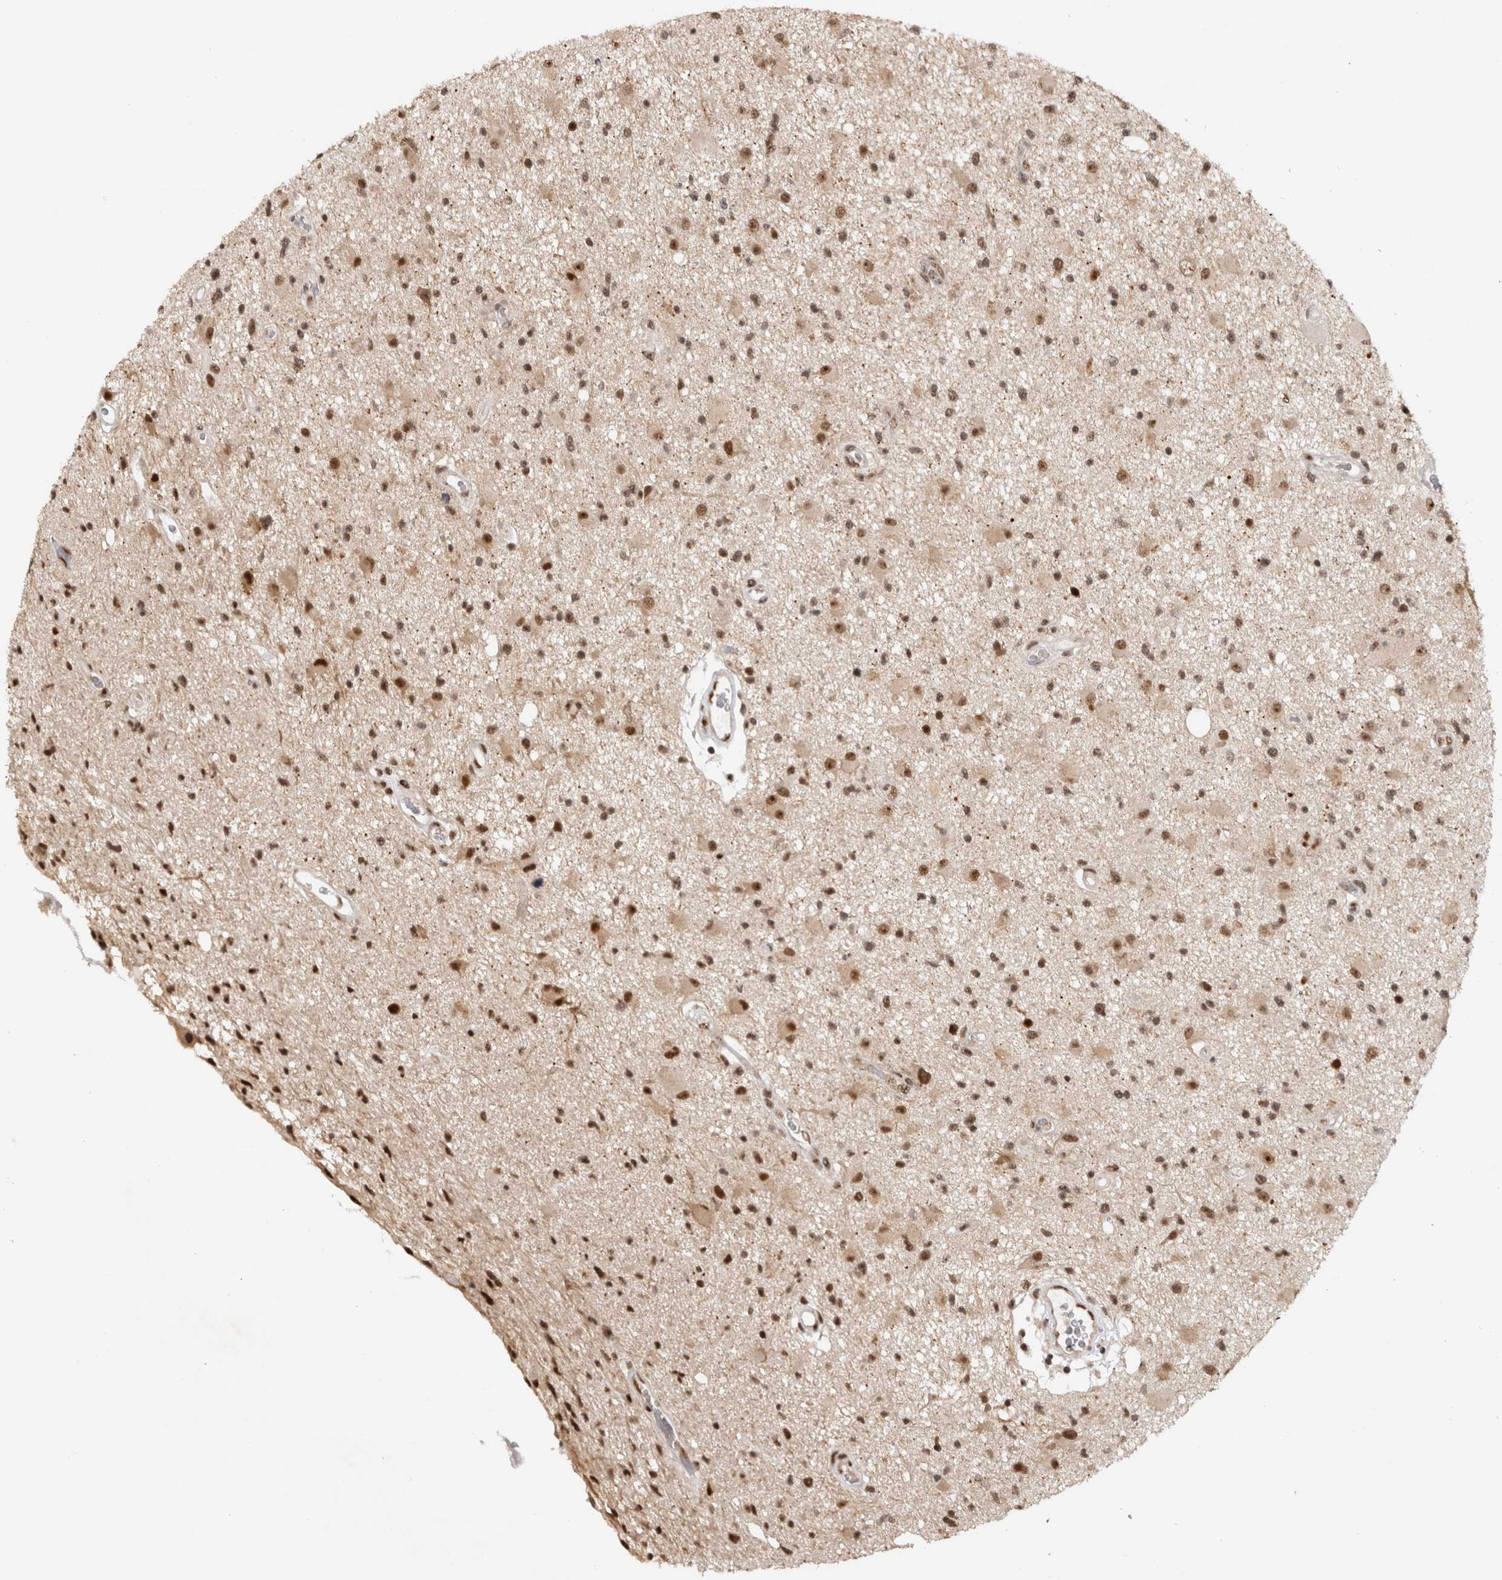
{"staining": {"intensity": "moderate", "quantity": ">75%", "location": "nuclear"}, "tissue": "glioma", "cell_type": "Tumor cells", "image_type": "cancer", "snomed": [{"axis": "morphology", "description": "Glioma, malignant, High grade"}, {"axis": "topography", "description": "Brain"}], "caption": "The micrograph shows a brown stain indicating the presence of a protein in the nuclear of tumor cells in glioma. The staining is performed using DAB brown chromogen to label protein expression. The nuclei are counter-stained blue using hematoxylin.", "gene": "HESX1", "patient": {"sex": "male", "age": 33}}